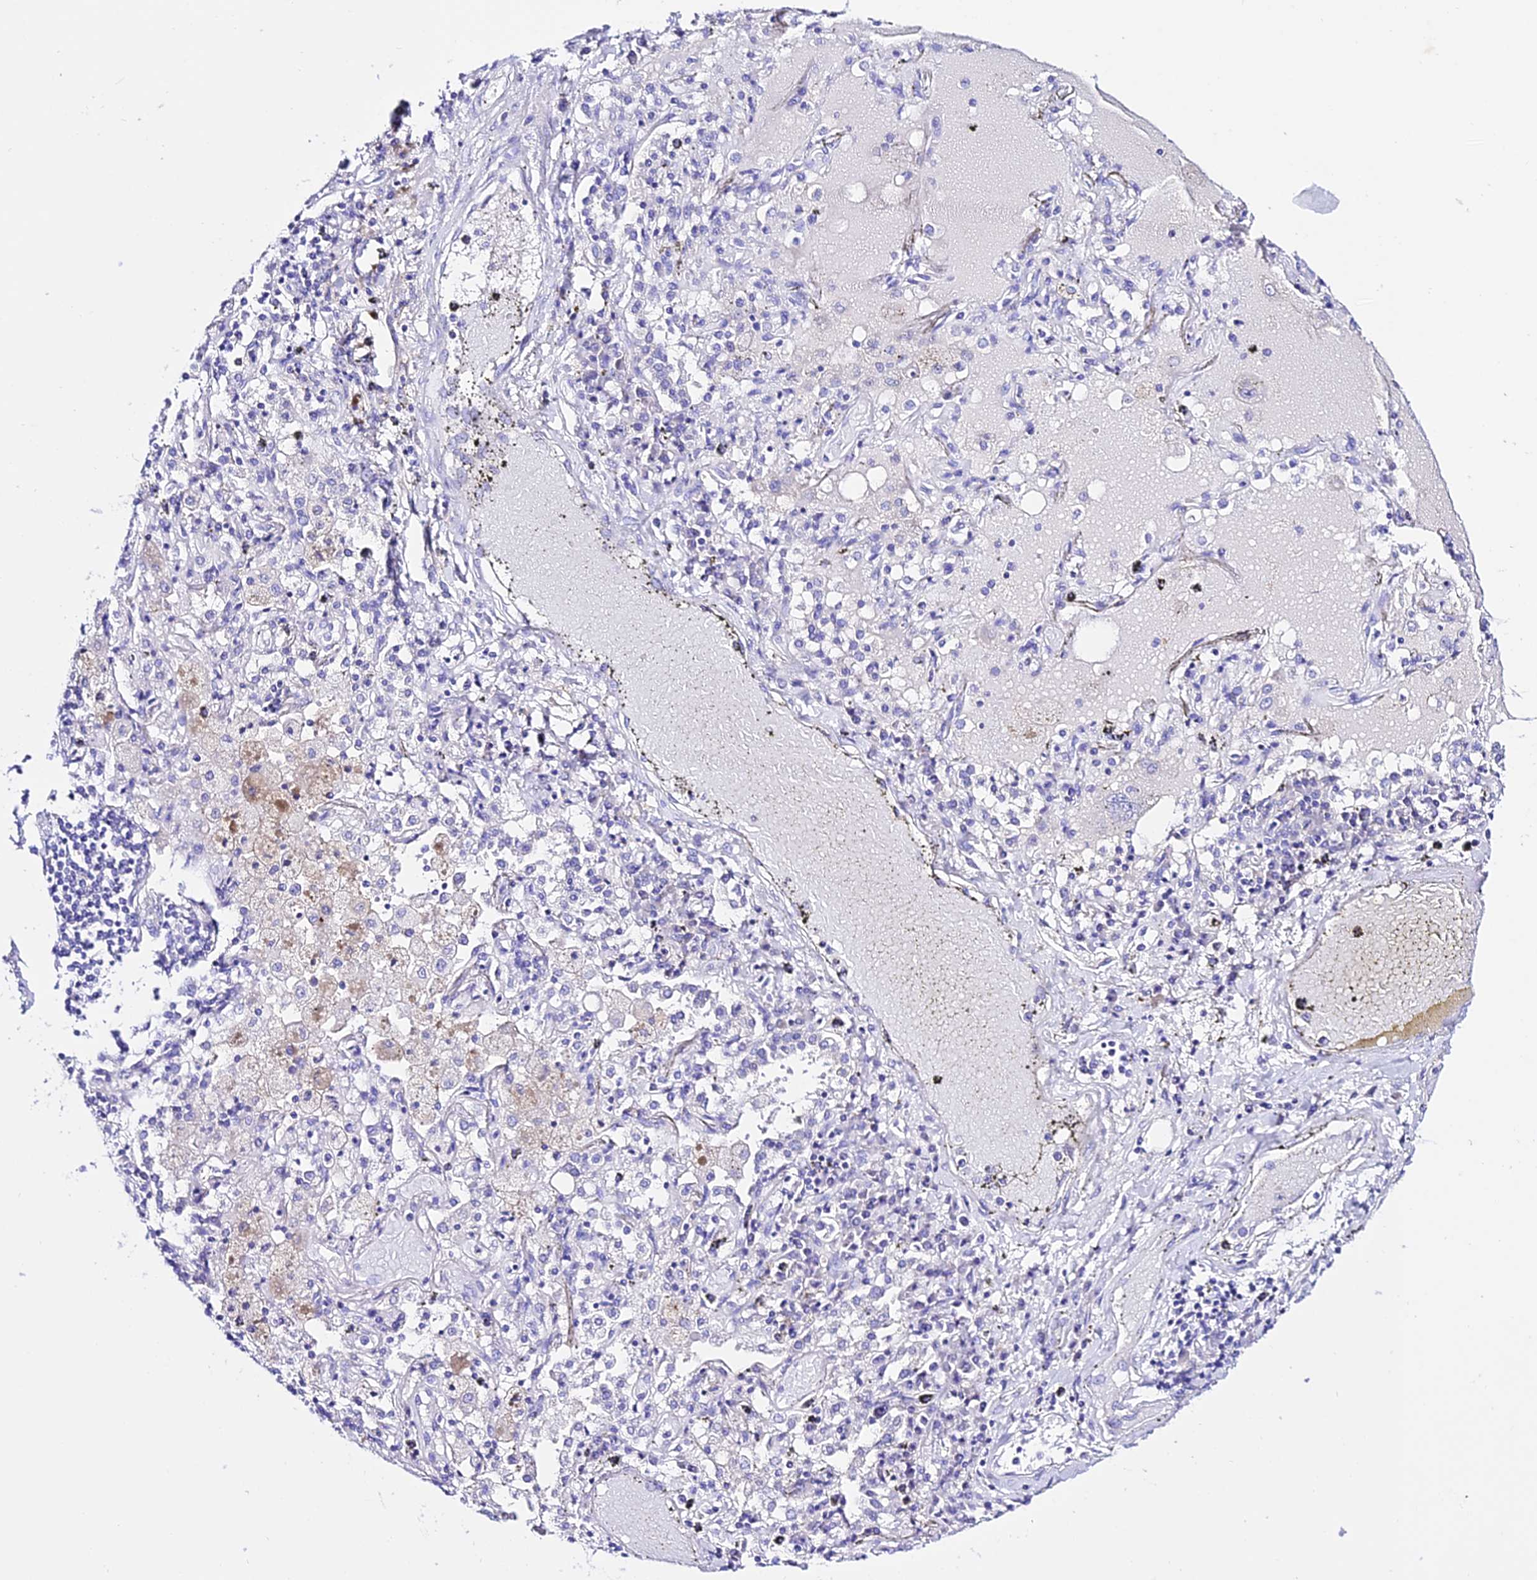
{"staining": {"intensity": "negative", "quantity": "none", "location": "none"}, "tissue": "lung cancer", "cell_type": "Tumor cells", "image_type": "cancer", "snomed": [{"axis": "morphology", "description": "Squamous cell carcinoma, NOS"}, {"axis": "topography", "description": "Lung"}], "caption": "Protein analysis of lung cancer displays no significant expression in tumor cells. (Stains: DAB (3,3'-diaminobenzidine) IHC with hematoxylin counter stain, Microscopy: brightfield microscopy at high magnification).", "gene": "TMEM117", "patient": {"sex": "male", "age": 65}}